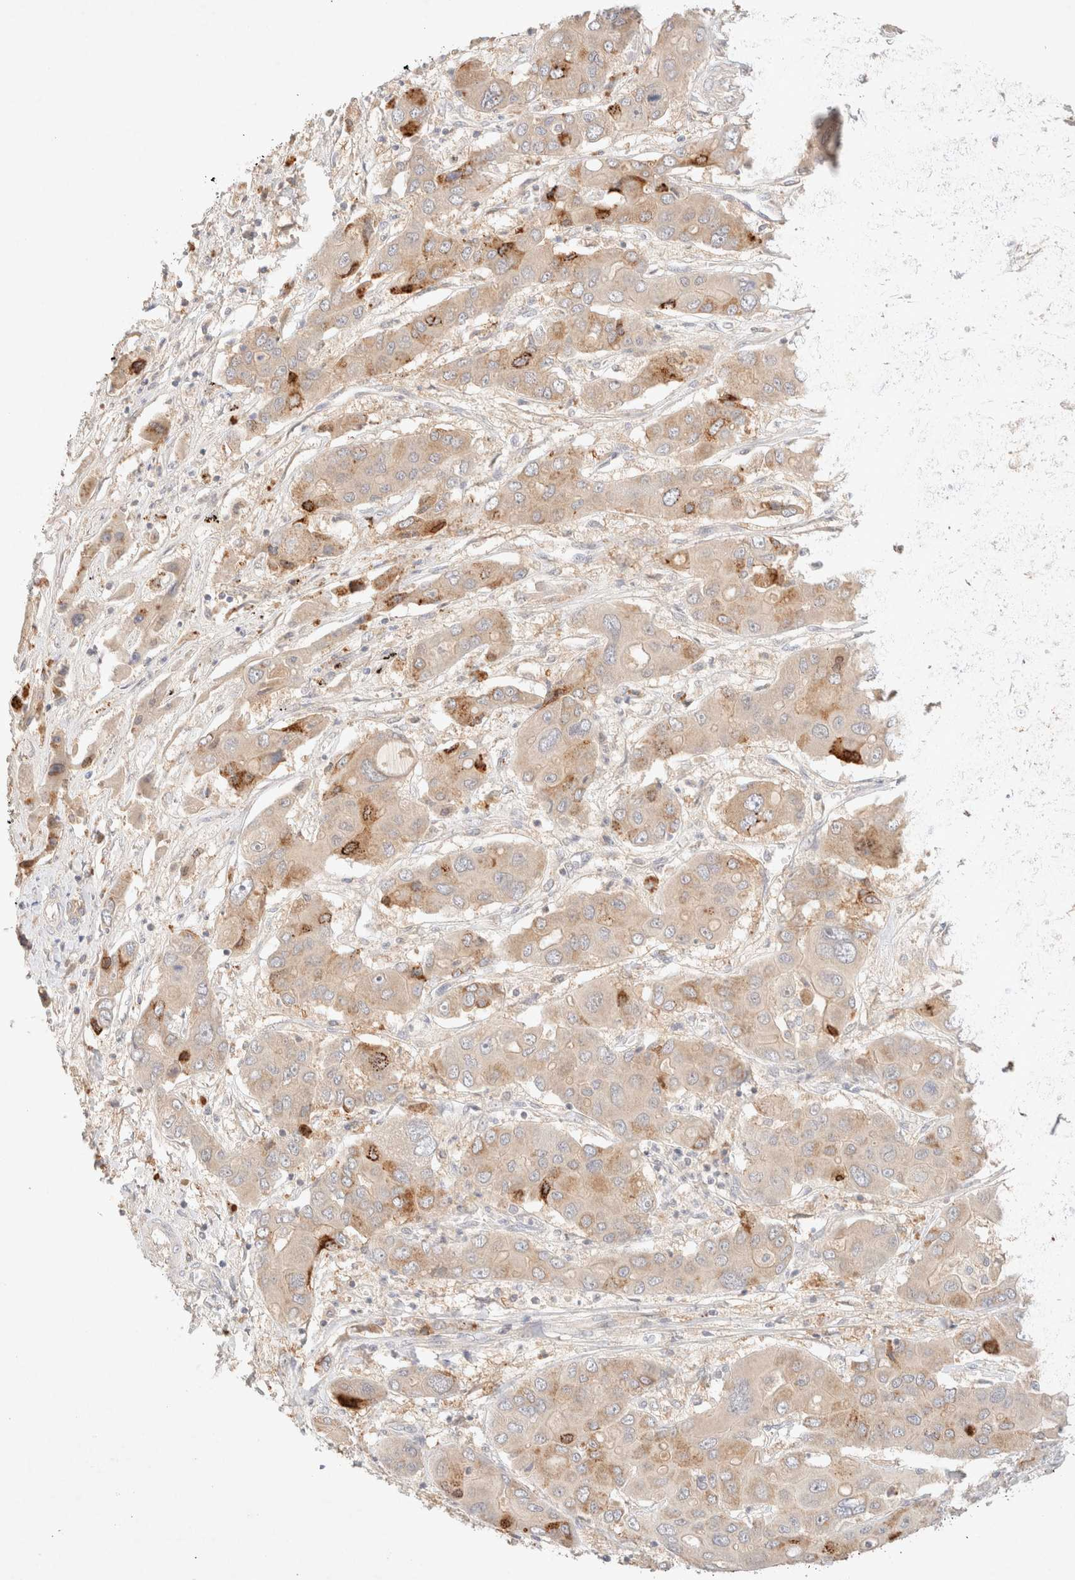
{"staining": {"intensity": "strong", "quantity": "<25%", "location": "cytoplasmic/membranous"}, "tissue": "liver cancer", "cell_type": "Tumor cells", "image_type": "cancer", "snomed": [{"axis": "morphology", "description": "Cholangiocarcinoma"}, {"axis": "topography", "description": "Liver"}], "caption": "Brown immunohistochemical staining in cholangiocarcinoma (liver) exhibits strong cytoplasmic/membranous expression in approximately <25% of tumor cells. Ihc stains the protein of interest in brown and the nuclei are stained blue.", "gene": "SARM1", "patient": {"sex": "male", "age": 67}}